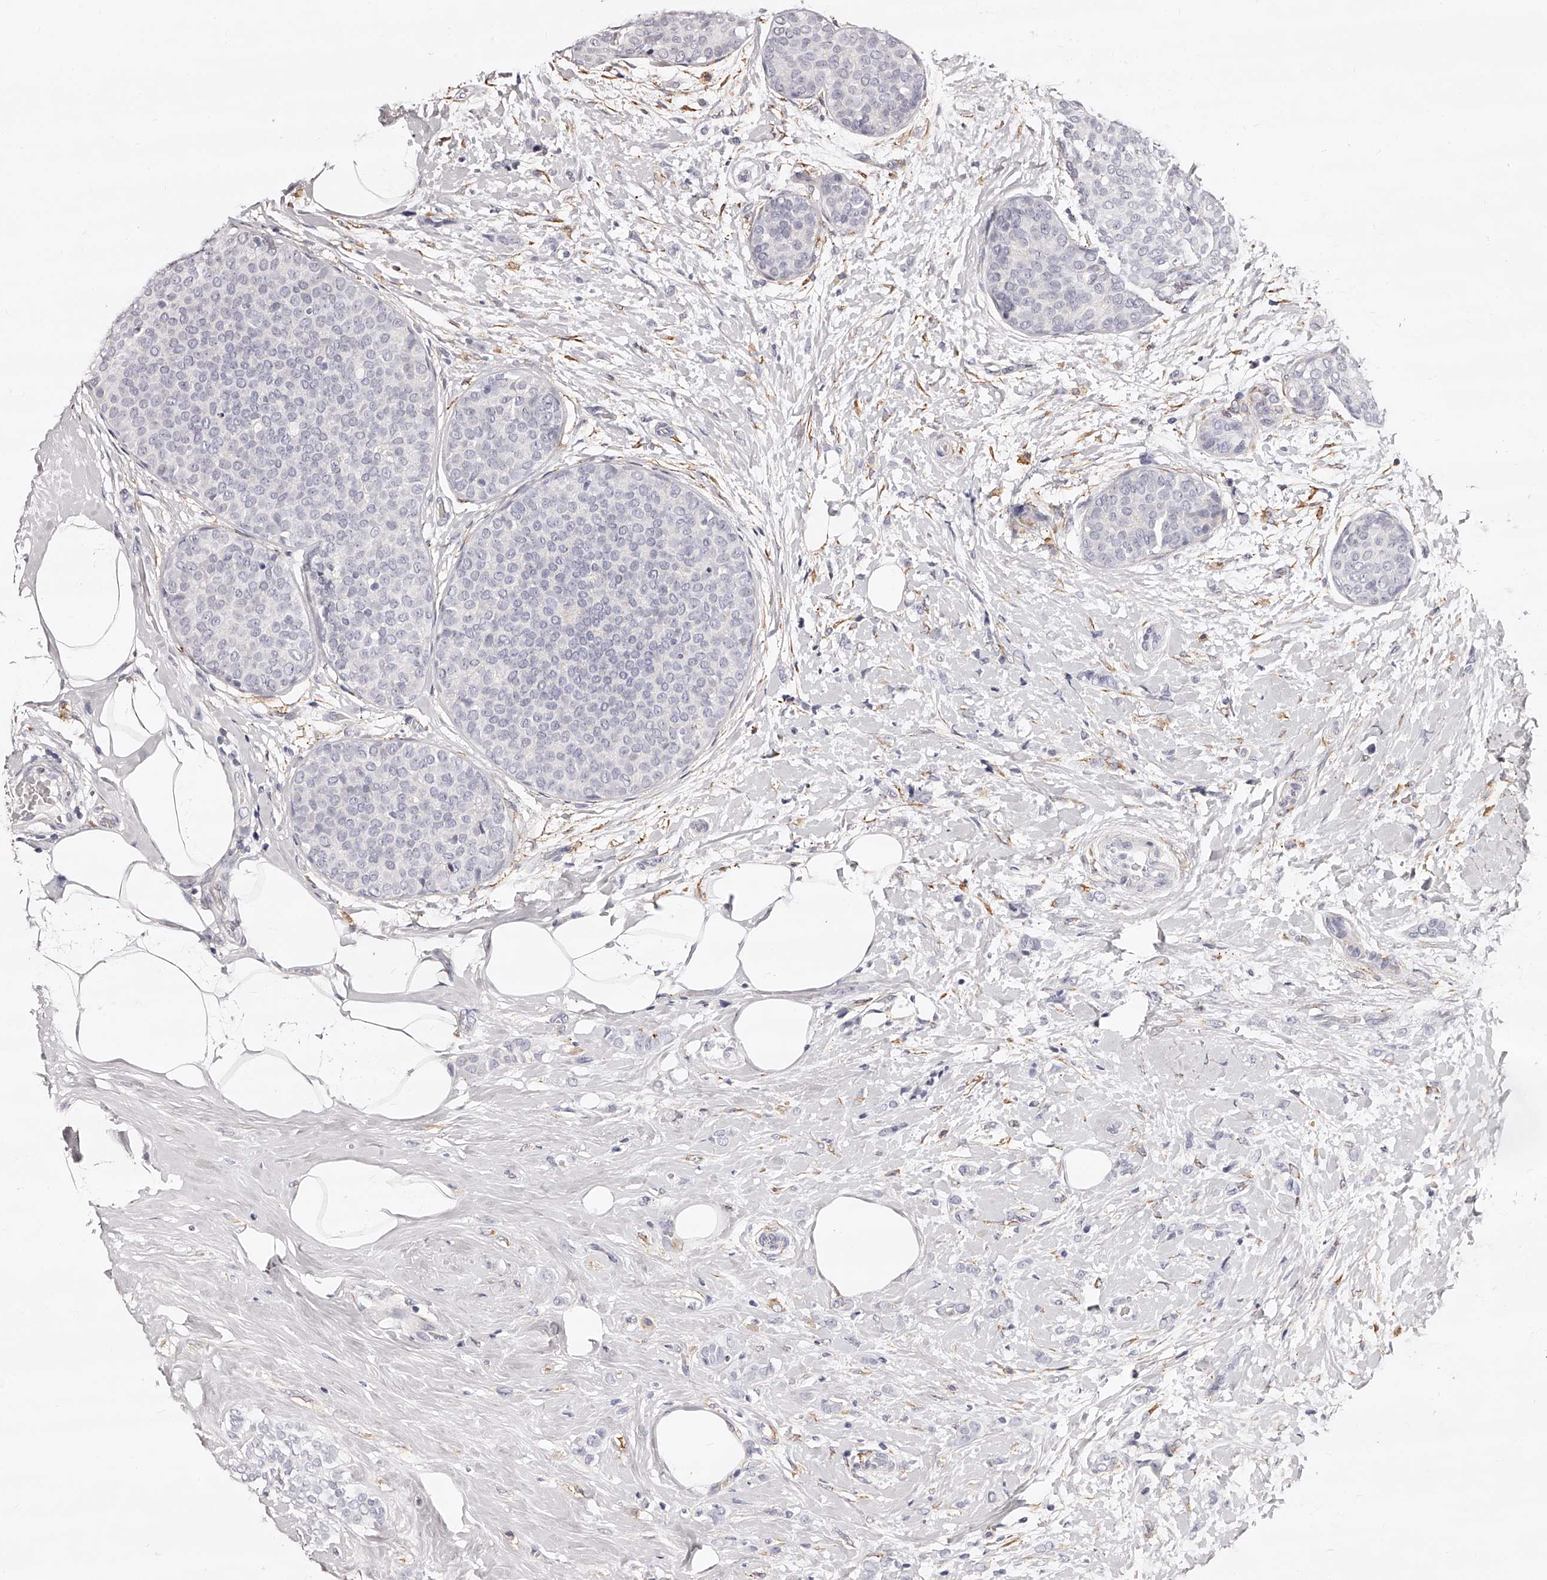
{"staining": {"intensity": "negative", "quantity": "none", "location": "none"}, "tissue": "breast cancer", "cell_type": "Tumor cells", "image_type": "cancer", "snomed": [{"axis": "morphology", "description": "Lobular carcinoma, in situ"}, {"axis": "morphology", "description": "Lobular carcinoma"}, {"axis": "topography", "description": "Breast"}], "caption": "A micrograph of breast cancer (lobular carcinoma in situ) stained for a protein demonstrates no brown staining in tumor cells. (DAB (3,3'-diaminobenzidine) immunohistochemistry, high magnification).", "gene": "CD82", "patient": {"sex": "female", "age": 41}}